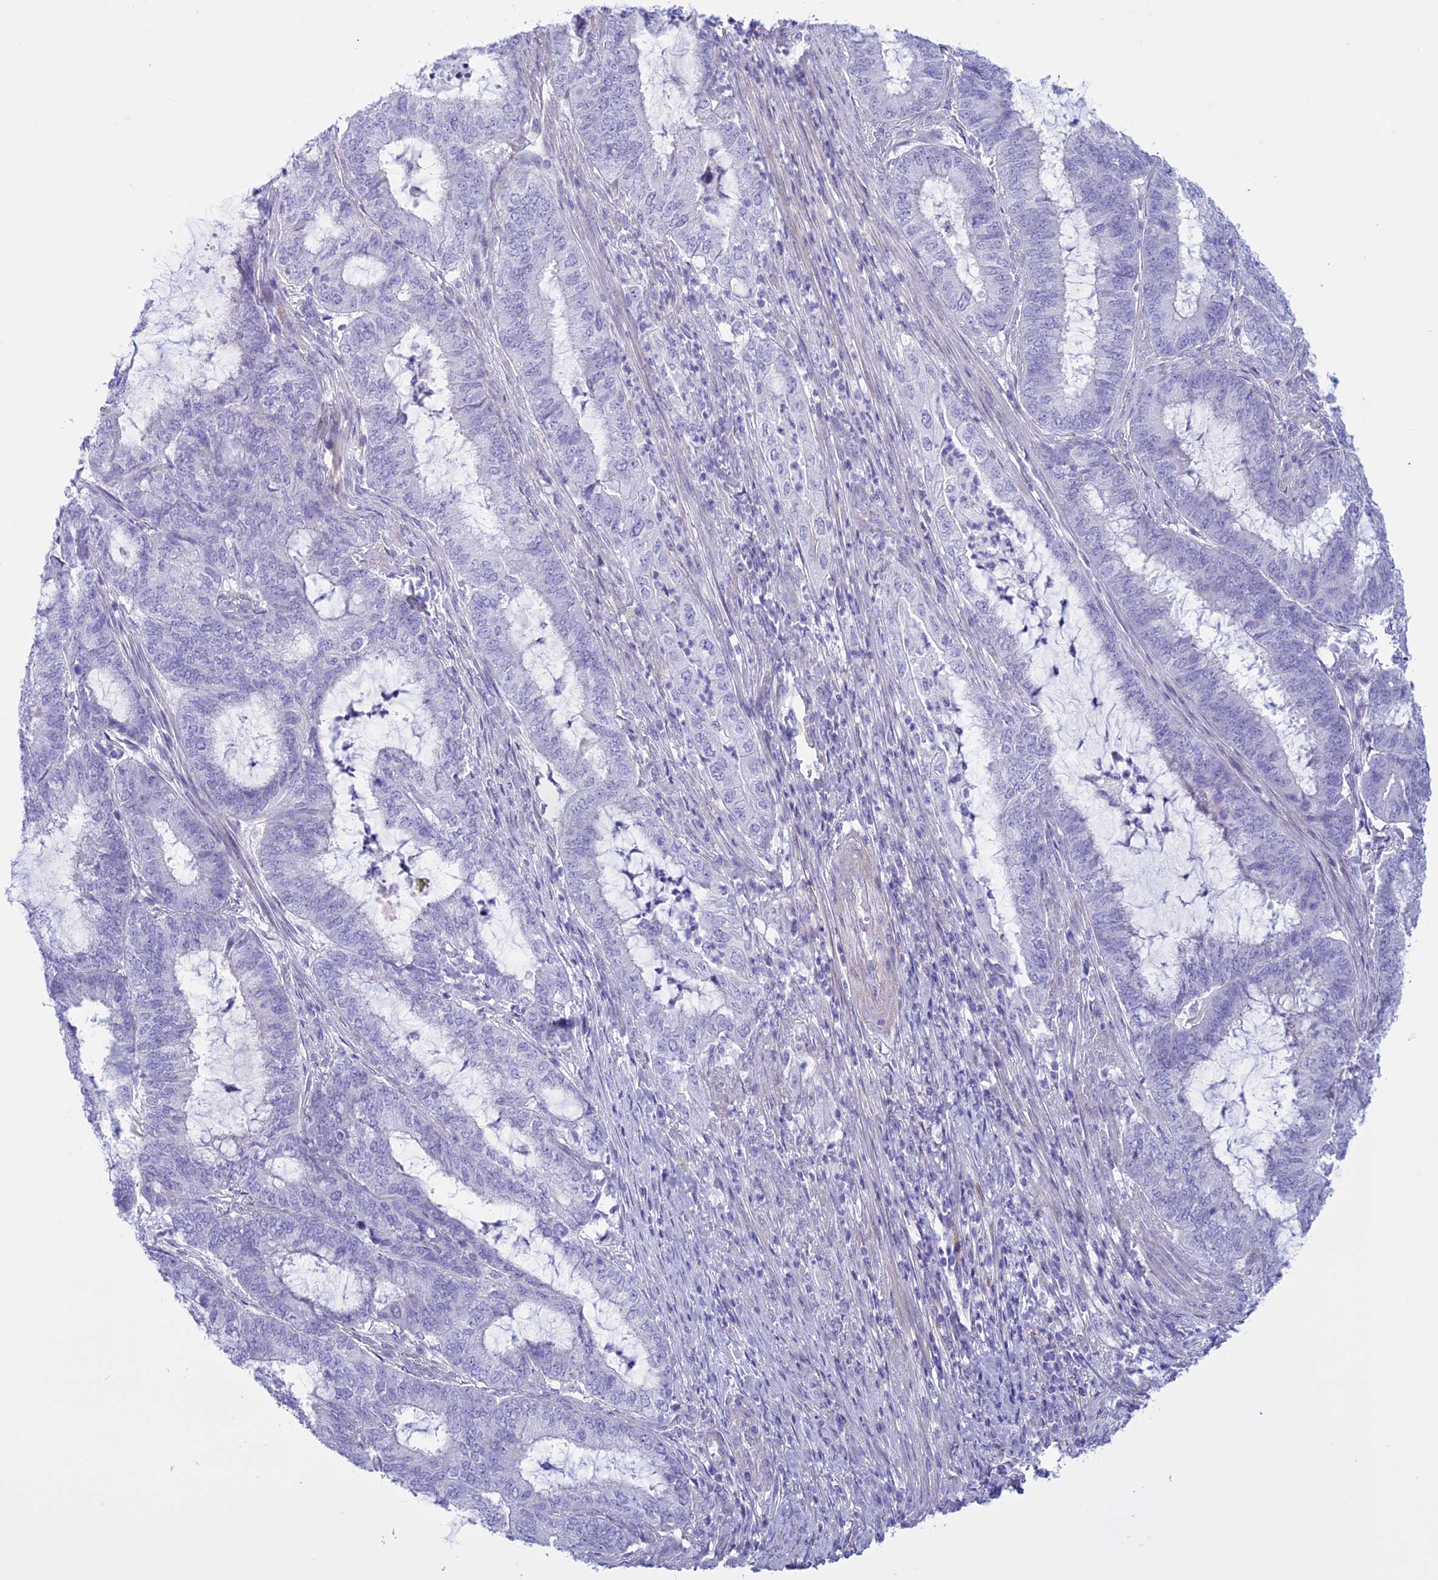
{"staining": {"intensity": "negative", "quantity": "none", "location": "none"}, "tissue": "endometrial cancer", "cell_type": "Tumor cells", "image_type": "cancer", "snomed": [{"axis": "morphology", "description": "Adenocarcinoma, NOS"}, {"axis": "topography", "description": "Endometrium"}], "caption": "An immunohistochemistry (IHC) histopathology image of endometrial cancer (adenocarcinoma) is shown. There is no staining in tumor cells of endometrial cancer (adenocarcinoma).", "gene": "SPHKAP", "patient": {"sex": "female", "age": 51}}